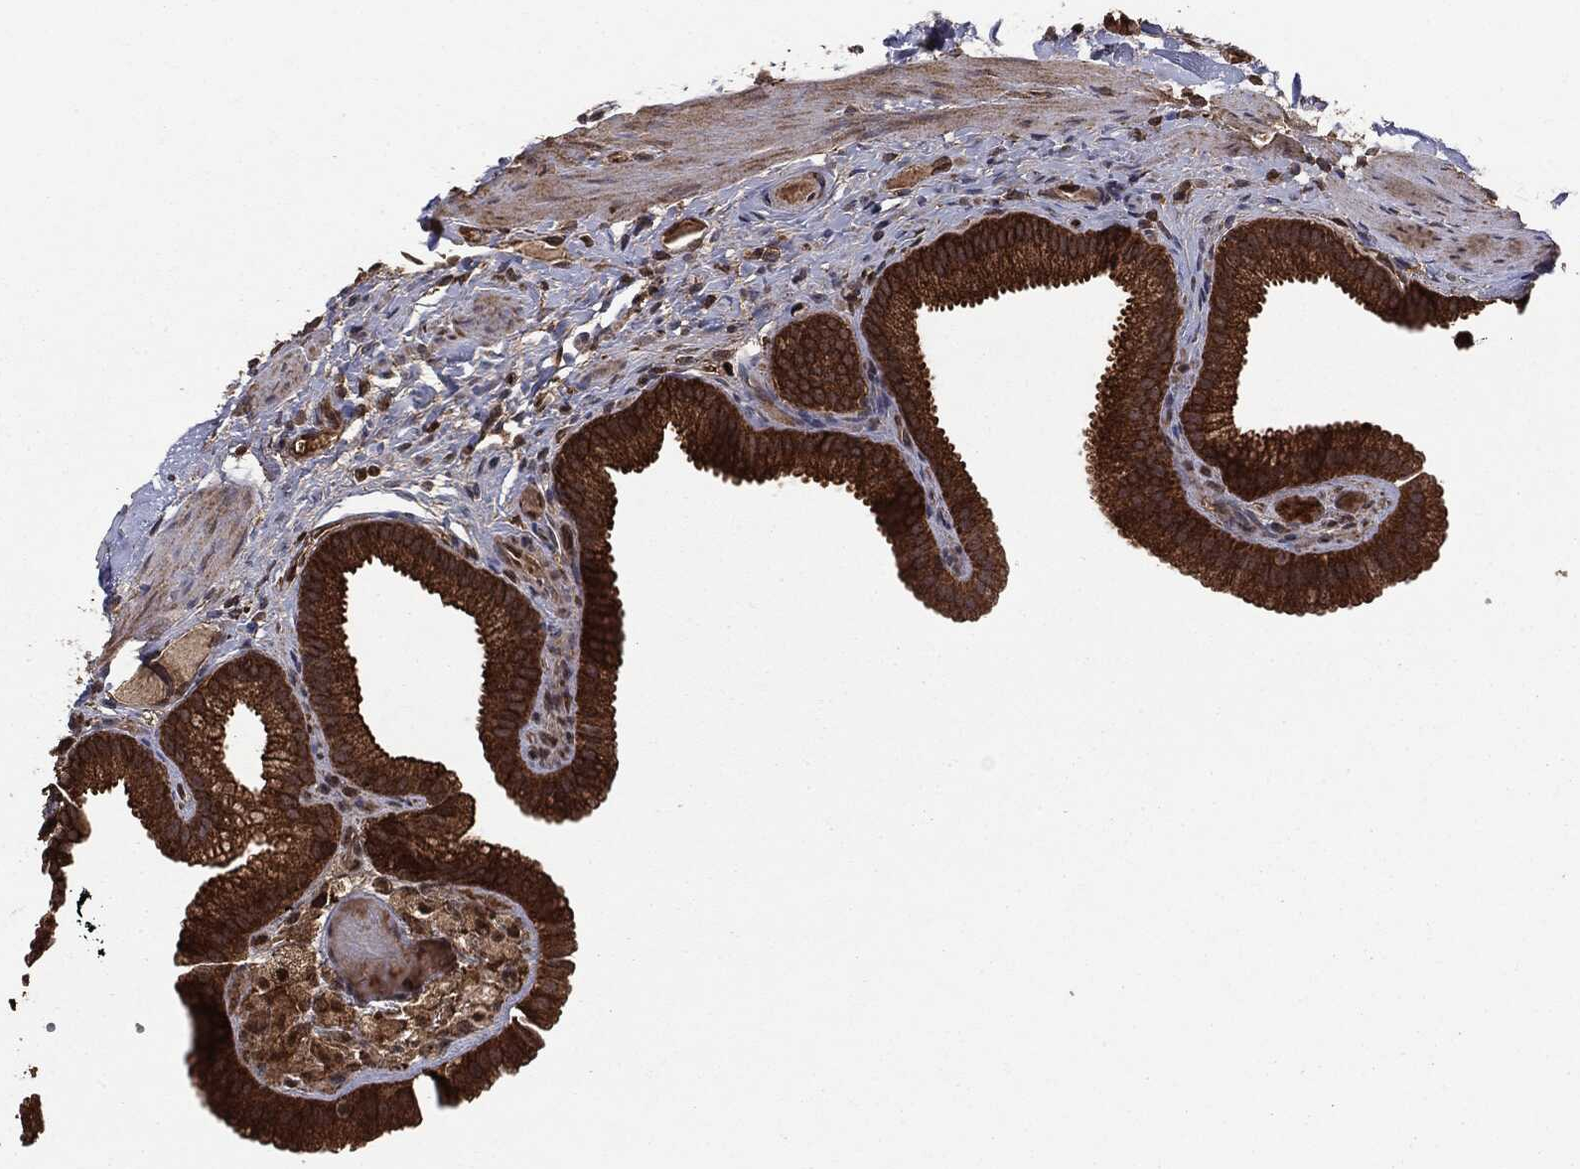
{"staining": {"intensity": "strong", "quantity": ">75%", "location": "cytoplasmic/membranous"}, "tissue": "gallbladder", "cell_type": "Glandular cells", "image_type": "normal", "snomed": [{"axis": "morphology", "description": "Normal tissue, NOS"}, {"axis": "topography", "description": "Gallbladder"}, {"axis": "topography", "description": "Peripheral nerve tissue"}], "caption": "Protein staining by IHC demonstrates strong cytoplasmic/membranous expression in about >75% of glandular cells in benign gallbladder. The staining was performed using DAB (3,3'-diaminobenzidine), with brown indicating positive protein expression. Nuclei are stained blue with hematoxylin.", "gene": "NME1", "patient": {"sex": "female", "age": 45}}